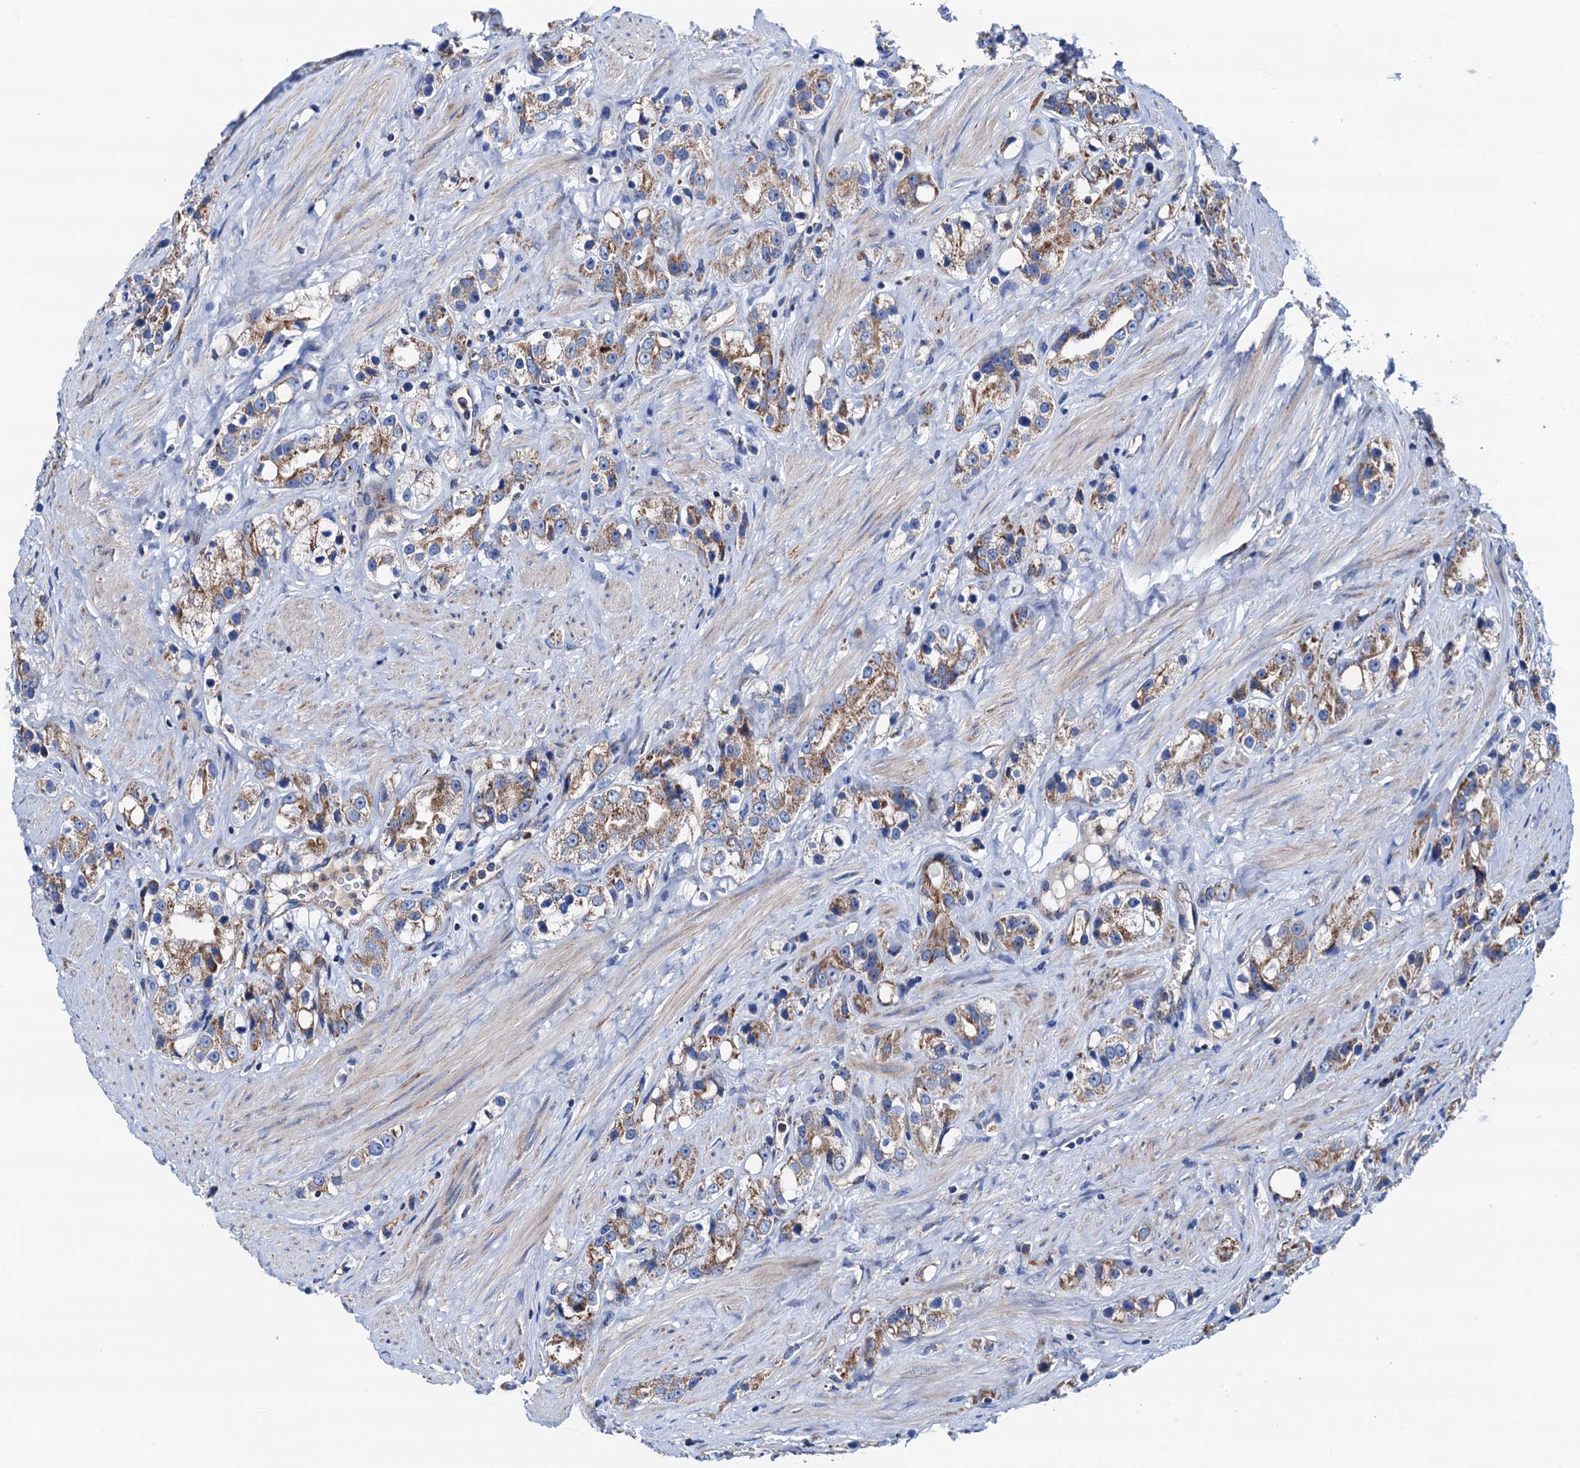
{"staining": {"intensity": "moderate", "quantity": ">75%", "location": "cytoplasmic/membranous"}, "tissue": "prostate cancer", "cell_type": "Tumor cells", "image_type": "cancer", "snomed": [{"axis": "morphology", "description": "Adenocarcinoma, NOS"}, {"axis": "topography", "description": "Prostate"}], "caption": "An immunohistochemistry micrograph of neoplastic tissue is shown. Protein staining in brown shows moderate cytoplasmic/membranous positivity in prostate adenocarcinoma within tumor cells. Nuclei are stained in blue.", "gene": "RASSF9", "patient": {"sex": "male", "age": 79}}